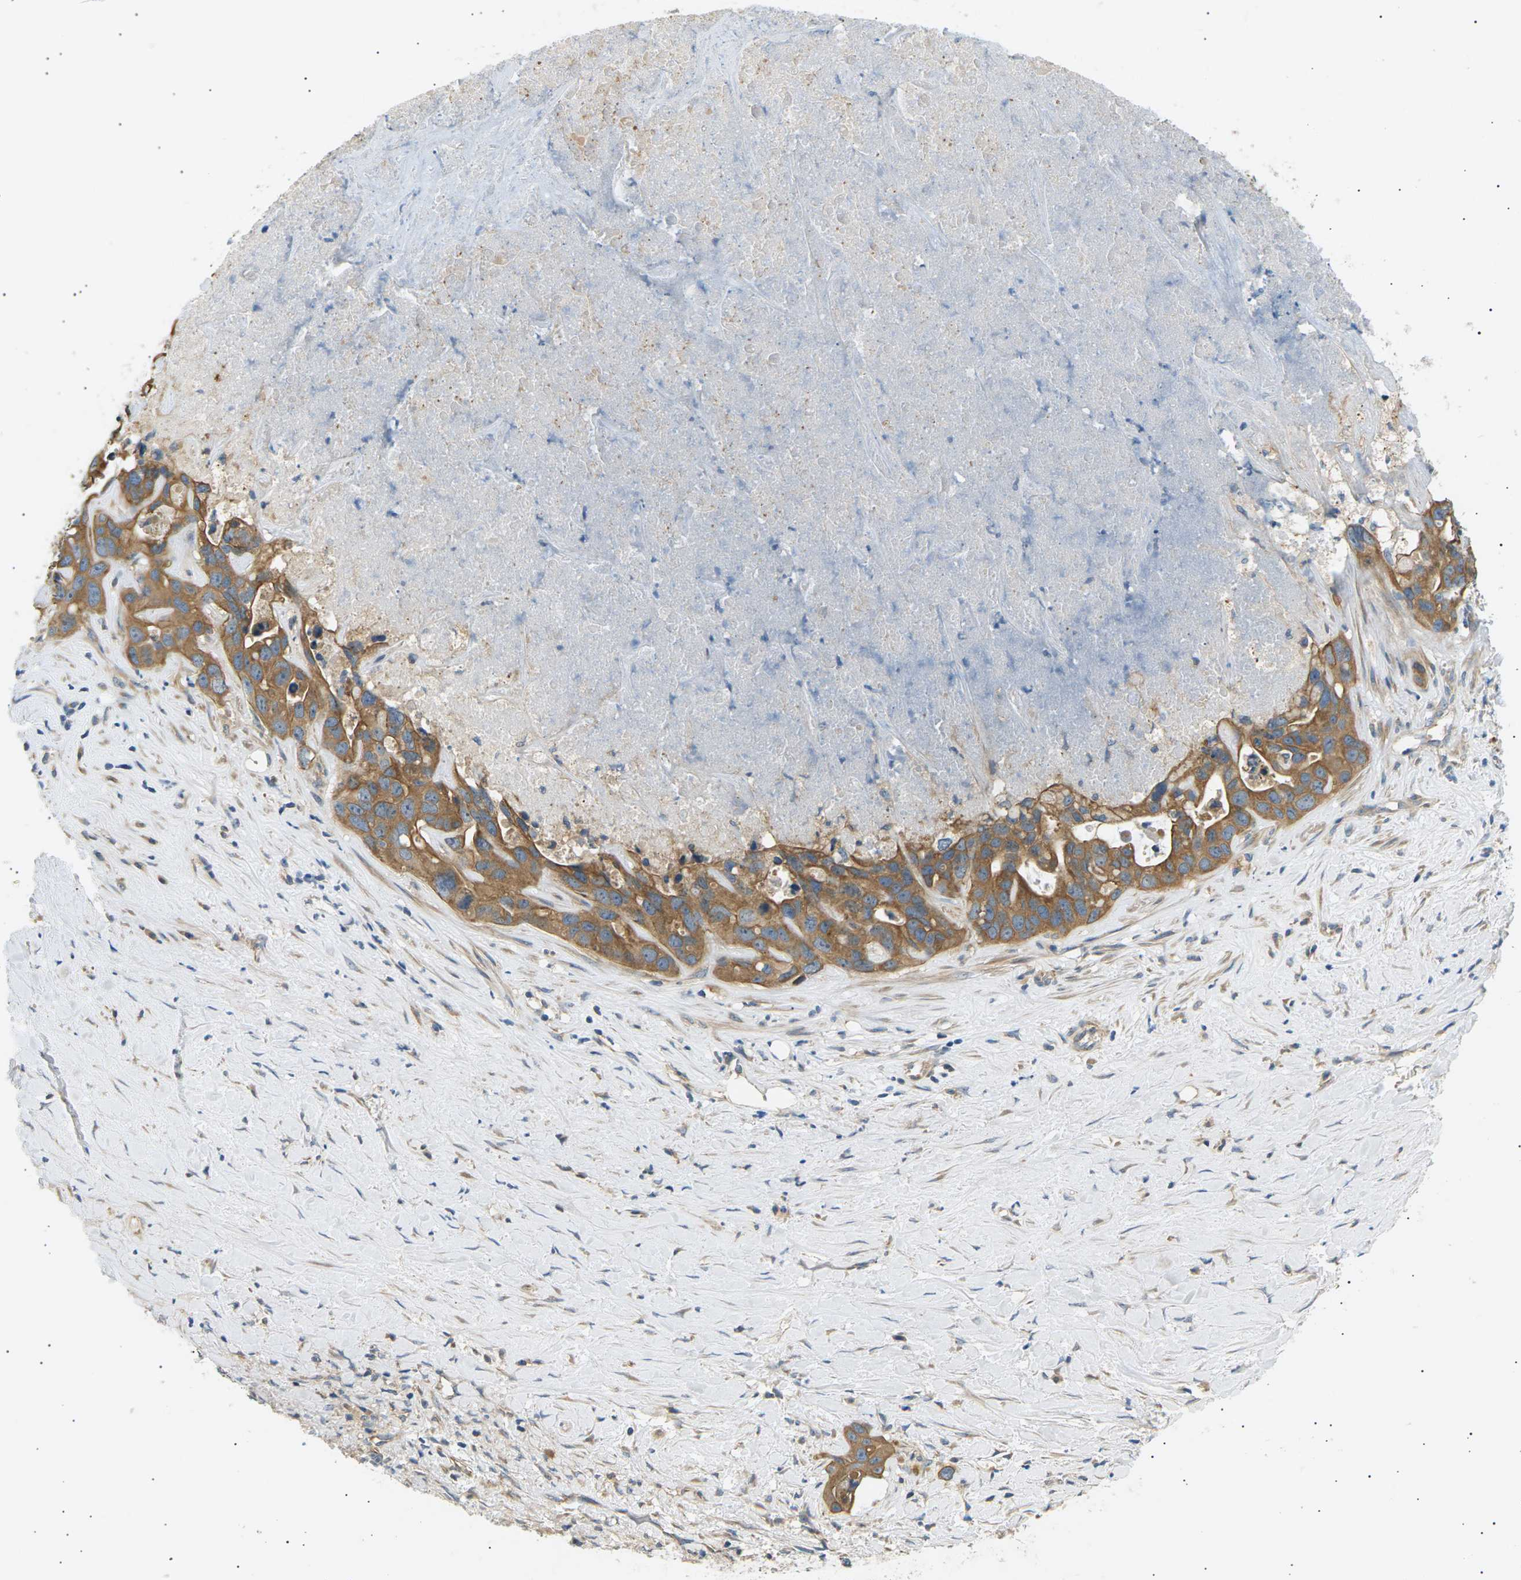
{"staining": {"intensity": "moderate", "quantity": ">75%", "location": "cytoplasmic/membranous"}, "tissue": "liver cancer", "cell_type": "Tumor cells", "image_type": "cancer", "snomed": [{"axis": "morphology", "description": "Cholangiocarcinoma"}, {"axis": "topography", "description": "Liver"}], "caption": "Liver cholangiocarcinoma stained for a protein exhibits moderate cytoplasmic/membranous positivity in tumor cells.", "gene": "TBC1D8", "patient": {"sex": "female", "age": 65}}